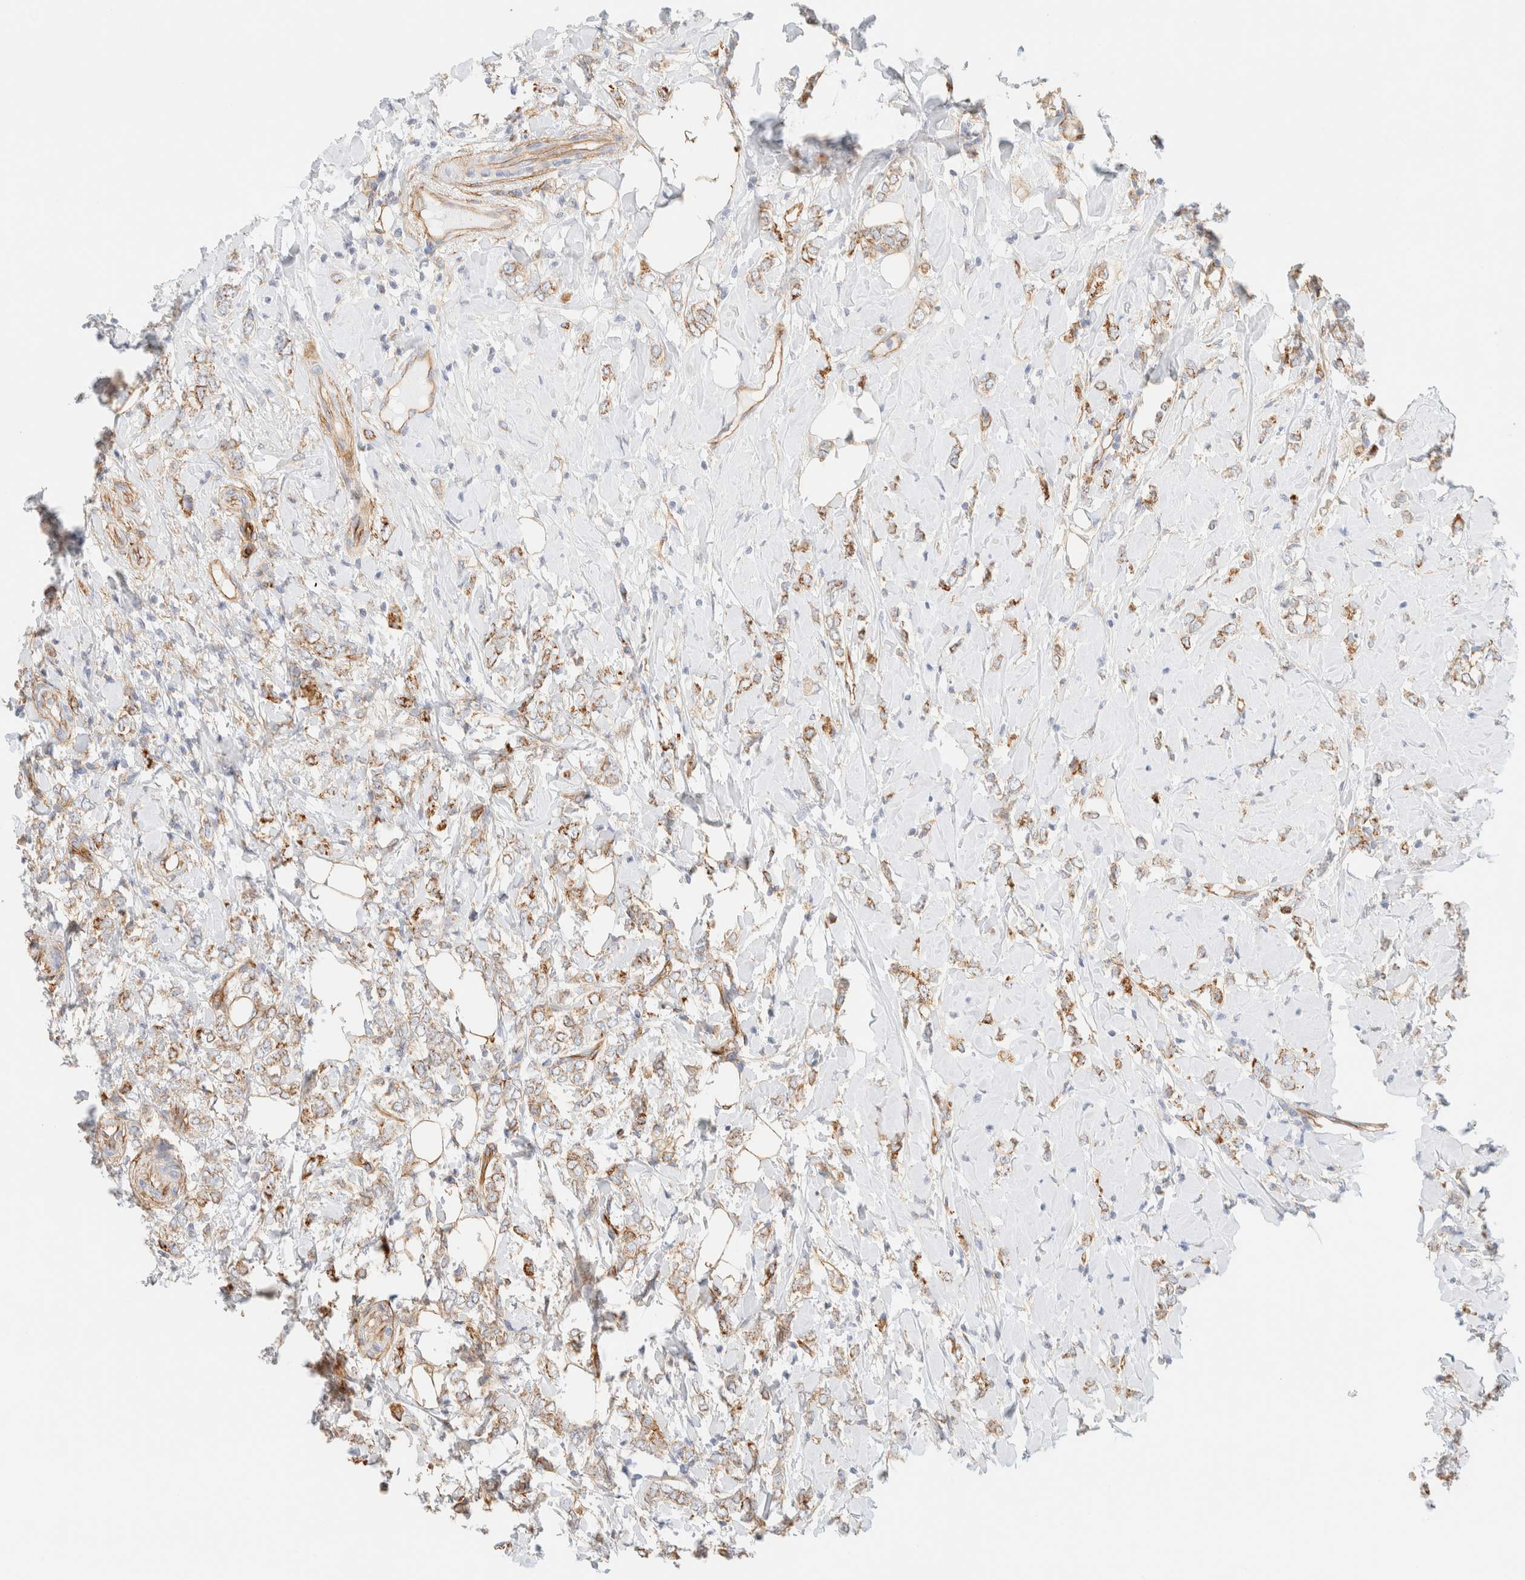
{"staining": {"intensity": "moderate", "quantity": ">75%", "location": "cytoplasmic/membranous"}, "tissue": "breast cancer", "cell_type": "Tumor cells", "image_type": "cancer", "snomed": [{"axis": "morphology", "description": "Normal tissue, NOS"}, {"axis": "morphology", "description": "Lobular carcinoma"}, {"axis": "topography", "description": "Breast"}], "caption": "IHC of lobular carcinoma (breast) reveals medium levels of moderate cytoplasmic/membranous staining in about >75% of tumor cells.", "gene": "CYB5R4", "patient": {"sex": "female", "age": 47}}